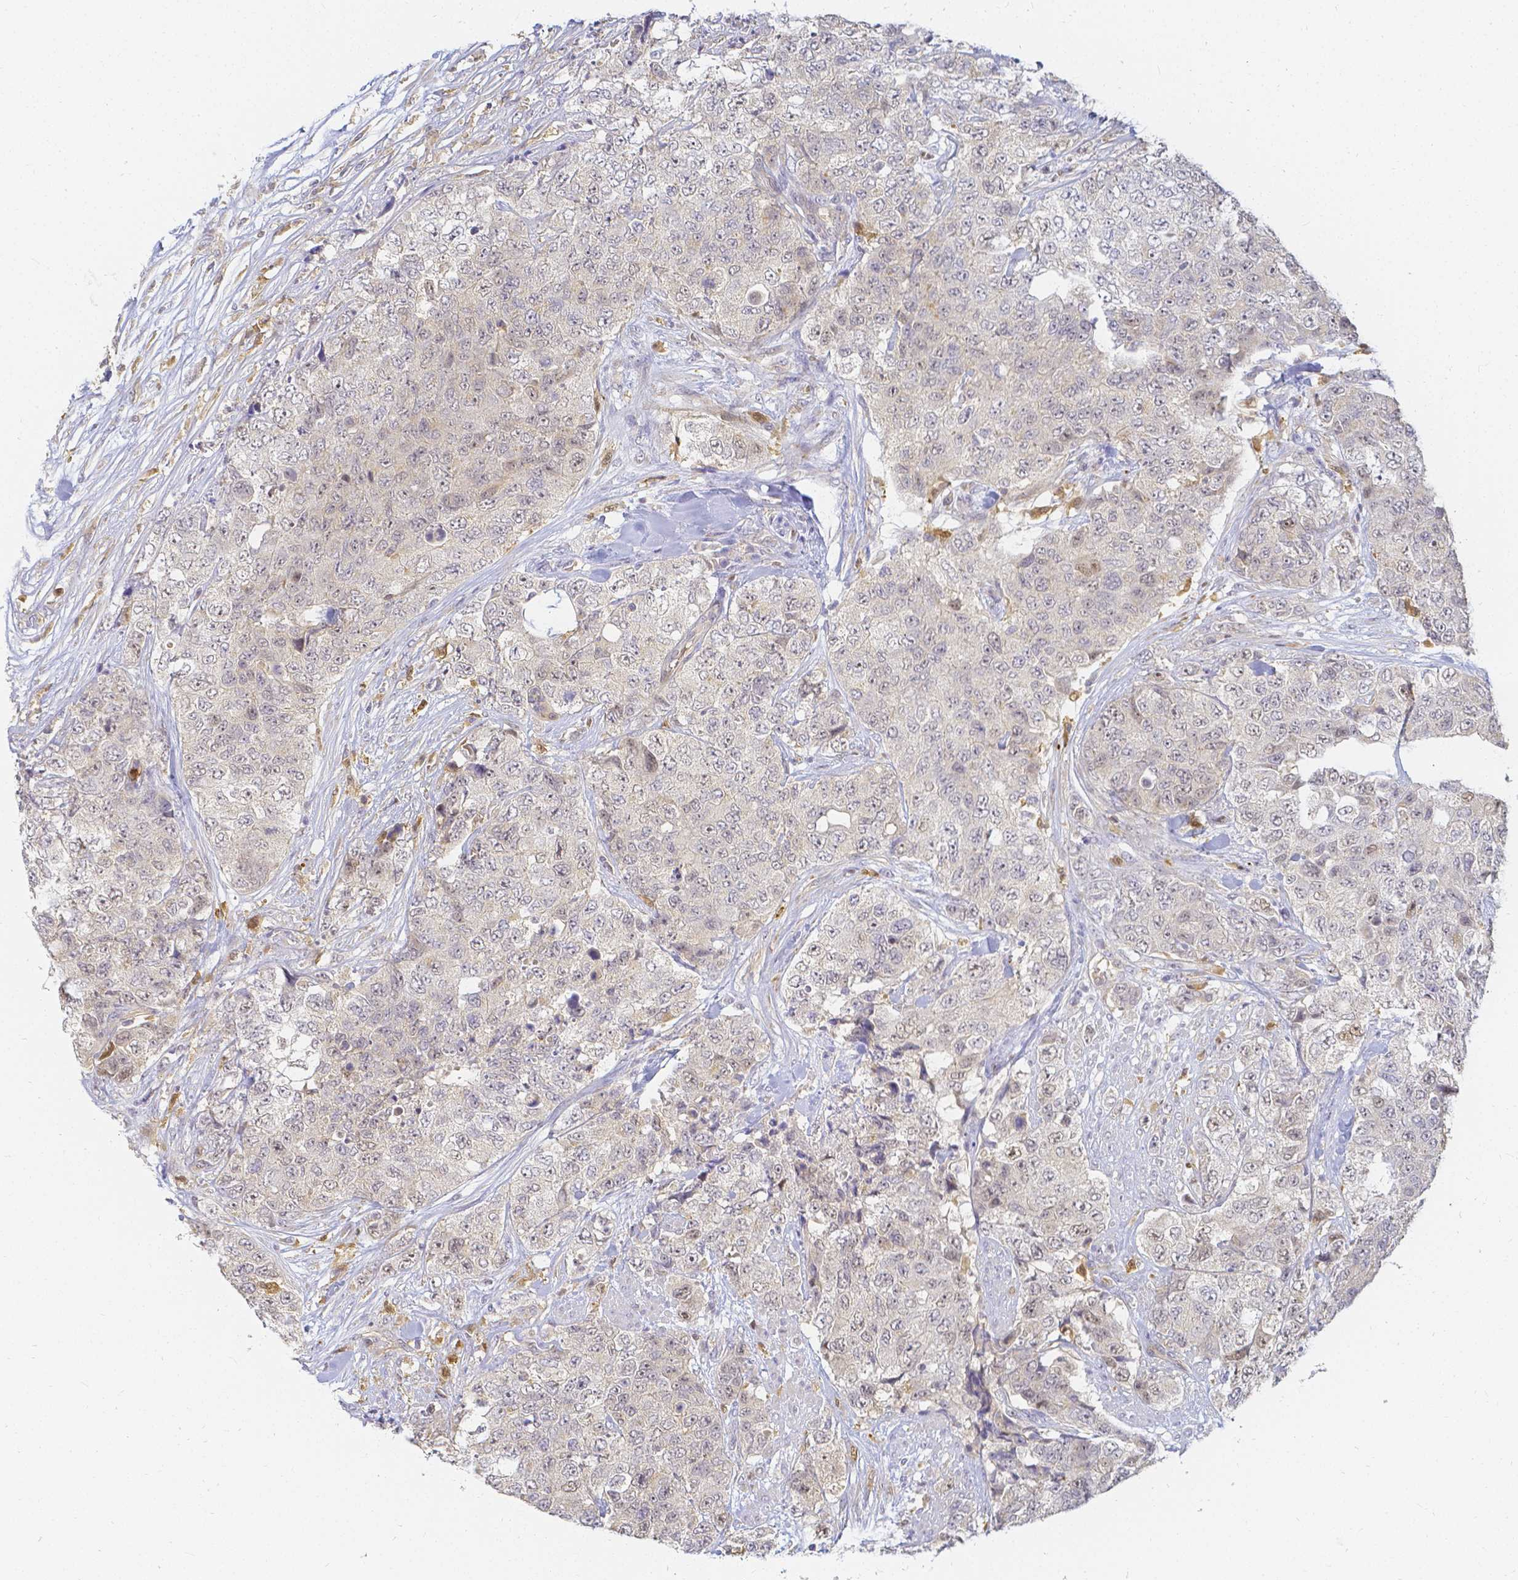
{"staining": {"intensity": "negative", "quantity": "none", "location": "none"}, "tissue": "urothelial cancer", "cell_type": "Tumor cells", "image_type": "cancer", "snomed": [{"axis": "morphology", "description": "Urothelial carcinoma, High grade"}, {"axis": "topography", "description": "Urinary bladder"}], "caption": "The photomicrograph displays no staining of tumor cells in urothelial carcinoma (high-grade).", "gene": "KCNH1", "patient": {"sex": "female", "age": 78}}